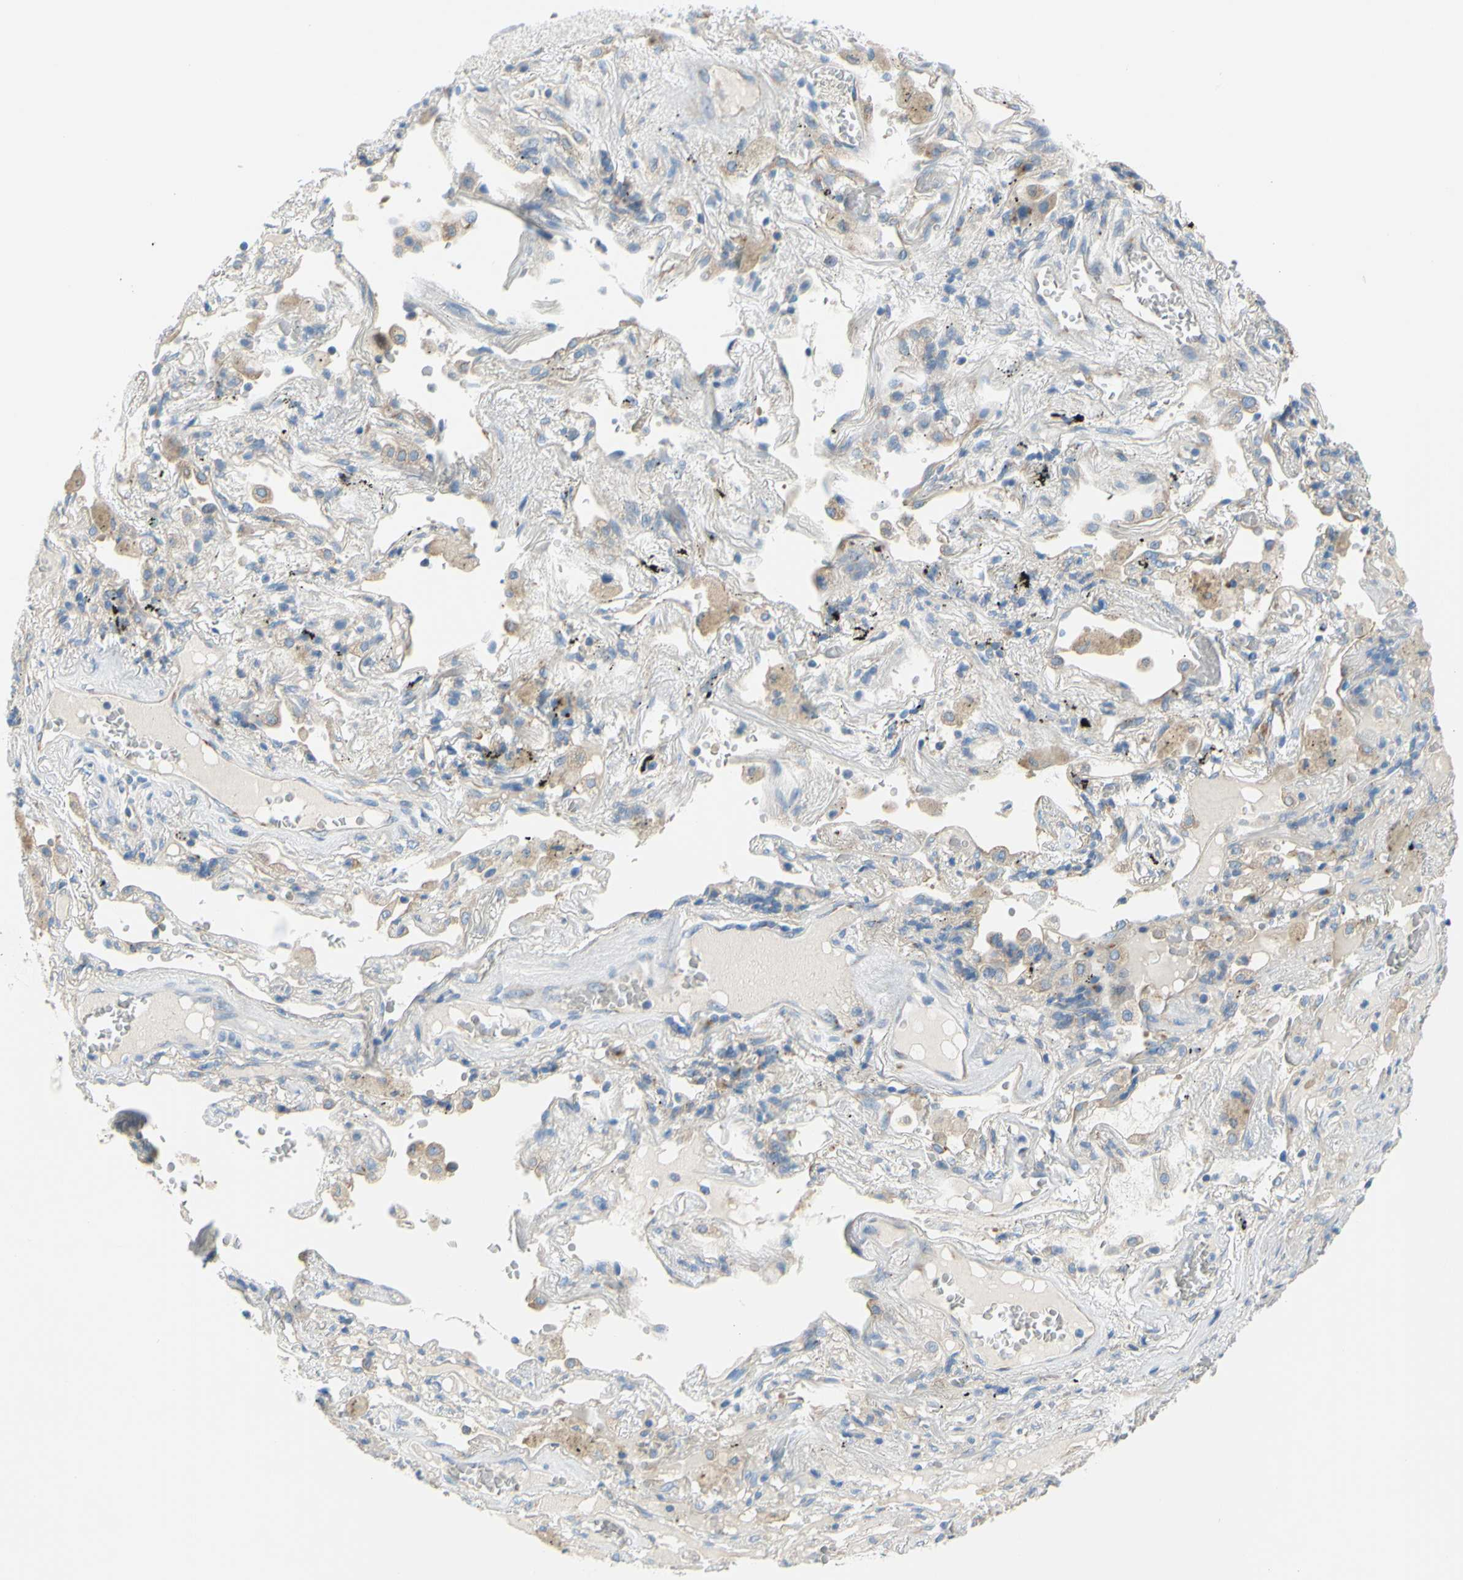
{"staining": {"intensity": "moderate", "quantity": "25%-75%", "location": "cytoplasmic/membranous"}, "tissue": "lung cancer", "cell_type": "Tumor cells", "image_type": "cancer", "snomed": [{"axis": "morphology", "description": "Squamous cell carcinoma, NOS"}, {"axis": "topography", "description": "Lung"}], "caption": "A histopathology image of human lung cancer (squamous cell carcinoma) stained for a protein reveals moderate cytoplasmic/membranous brown staining in tumor cells. (DAB (3,3'-diaminobenzidine) IHC, brown staining for protein, blue staining for nuclei).", "gene": "FRMD4B", "patient": {"sex": "male", "age": 57}}